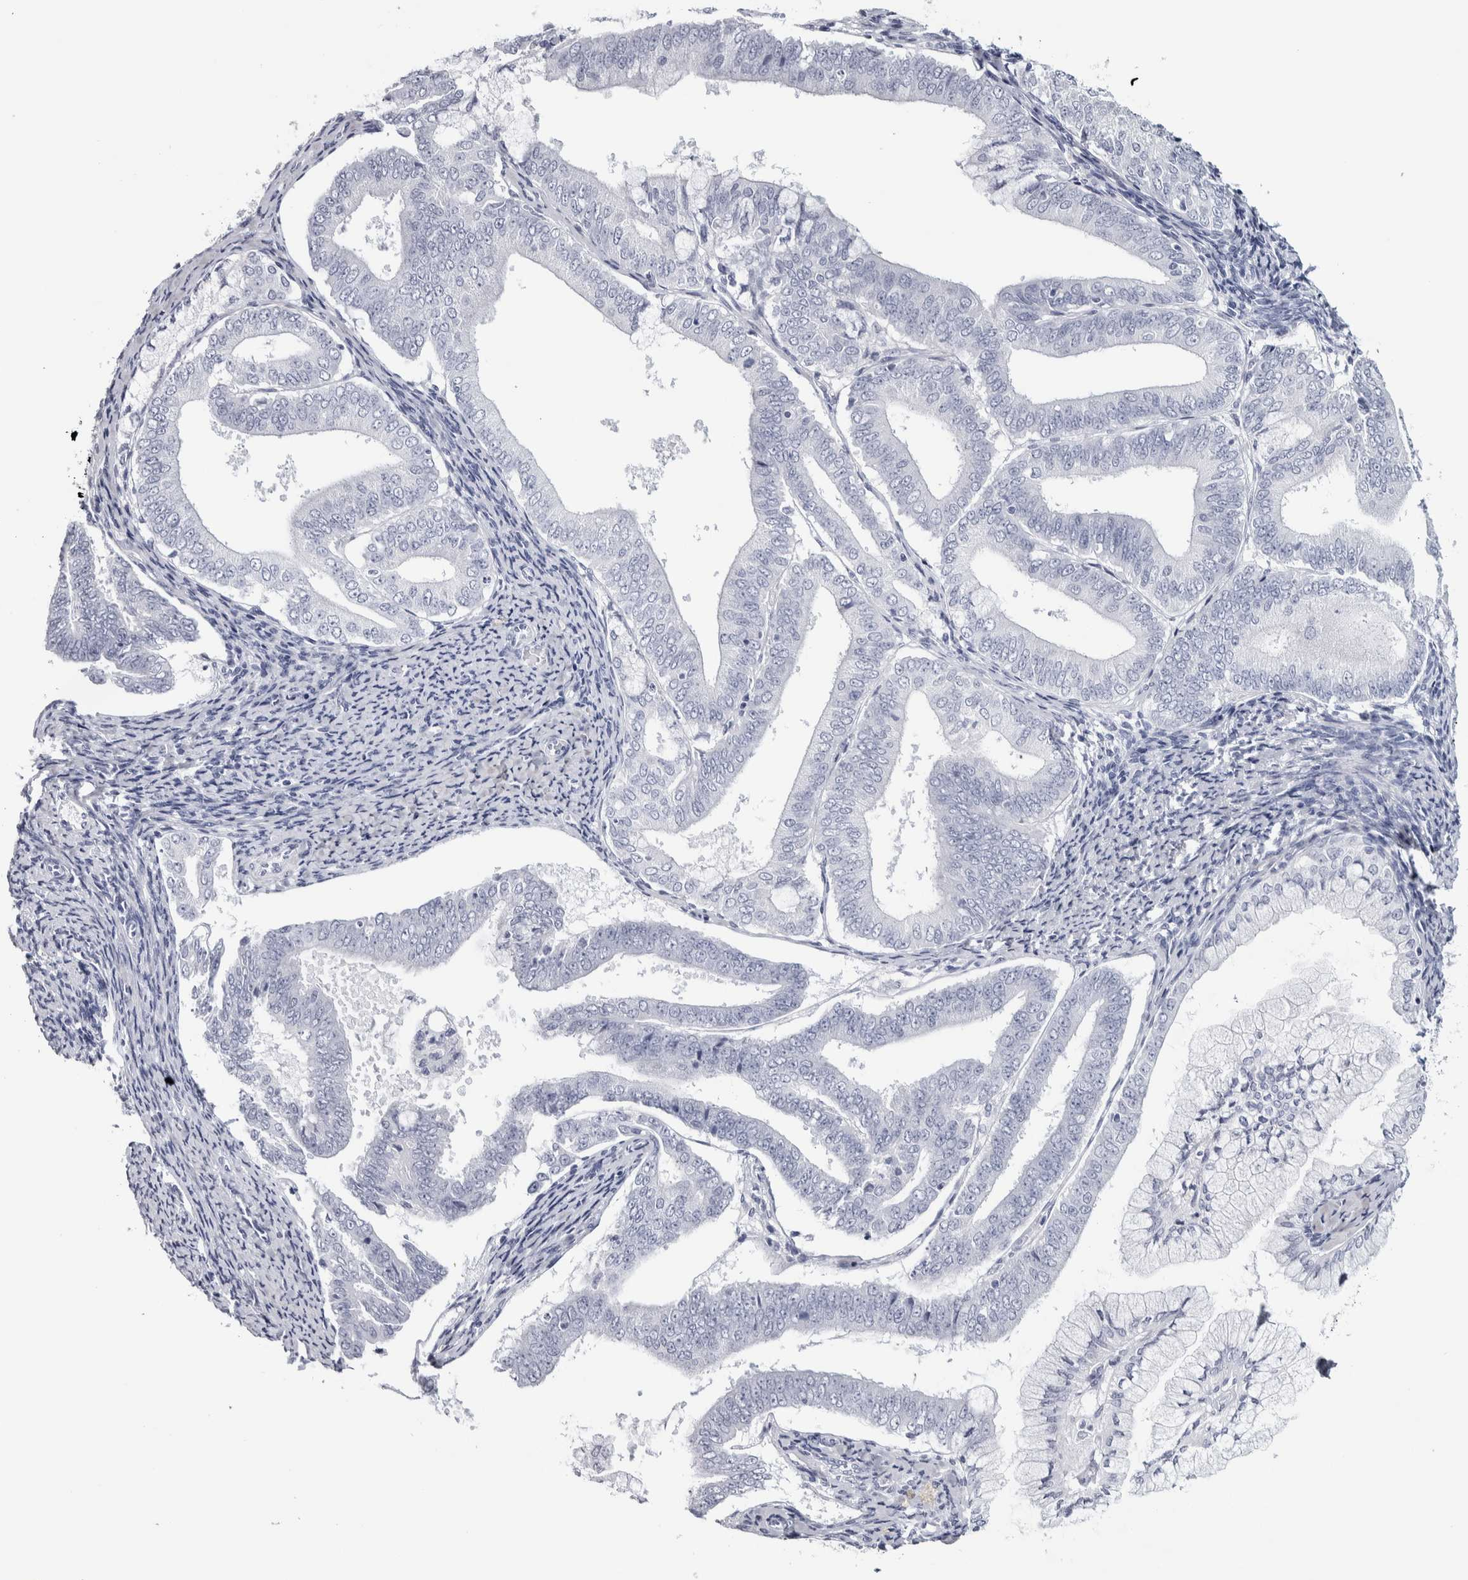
{"staining": {"intensity": "negative", "quantity": "none", "location": "none"}, "tissue": "endometrial cancer", "cell_type": "Tumor cells", "image_type": "cancer", "snomed": [{"axis": "morphology", "description": "Adenocarcinoma, NOS"}, {"axis": "topography", "description": "Endometrium"}], "caption": "This is a photomicrograph of immunohistochemistry staining of endometrial adenocarcinoma, which shows no staining in tumor cells. The staining is performed using DAB (3,3'-diaminobenzidine) brown chromogen with nuclei counter-stained in using hematoxylin.", "gene": "NECAB1", "patient": {"sex": "female", "age": 63}}